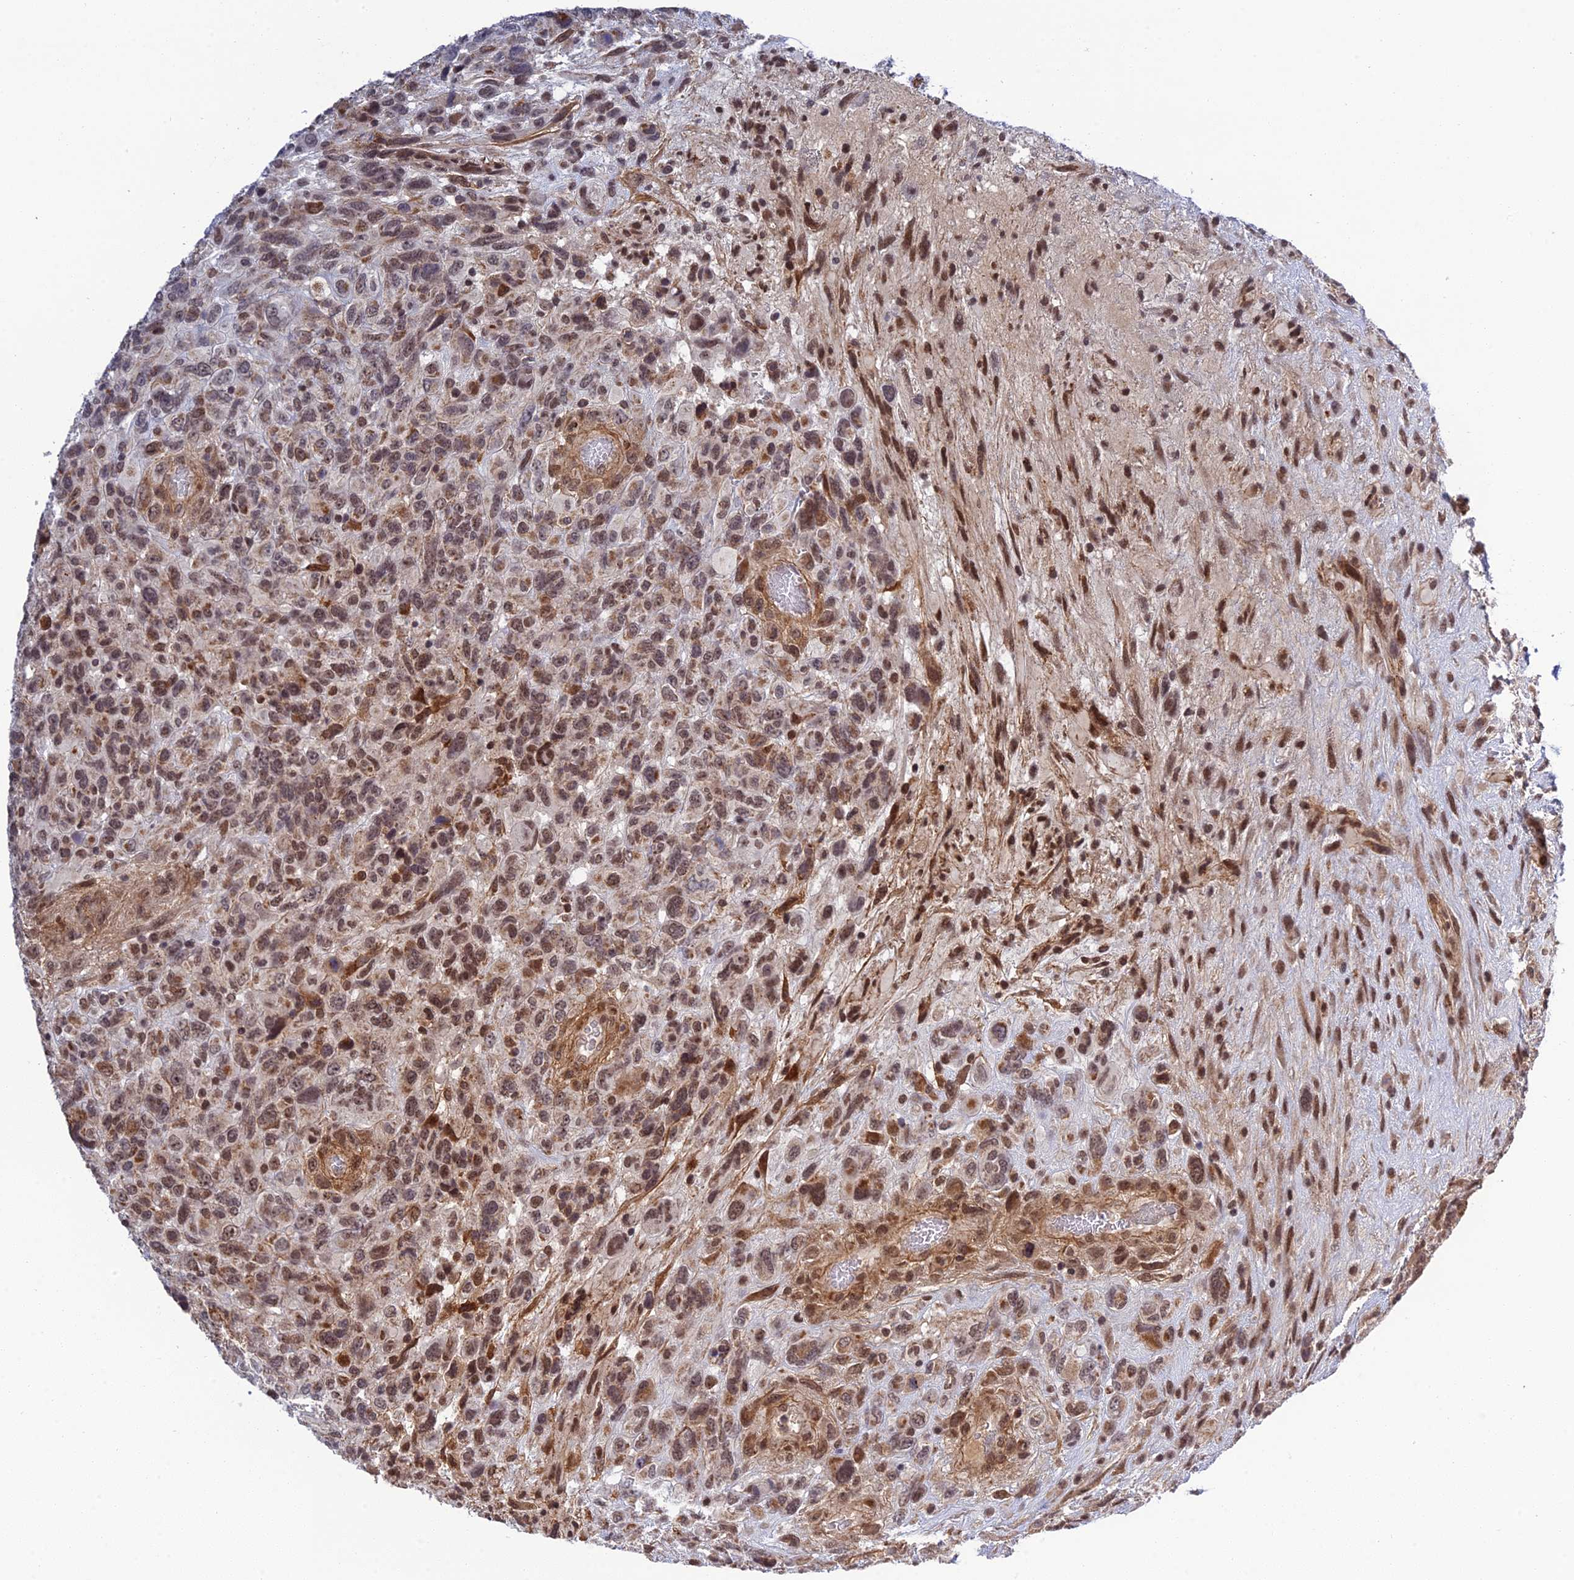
{"staining": {"intensity": "moderate", "quantity": ">75%", "location": "cytoplasmic/membranous,nuclear"}, "tissue": "glioma", "cell_type": "Tumor cells", "image_type": "cancer", "snomed": [{"axis": "morphology", "description": "Glioma, malignant, High grade"}, {"axis": "topography", "description": "Brain"}], "caption": "Immunohistochemistry (DAB (3,3'-diaminobenzidine)) staining of glioma reveals moderate cytoplasmic/membranous and nuclear protein staining in approximately >75% of tumor cells.", "gene": "REXO1", "patient": {"sex": "male", "age": 61}}